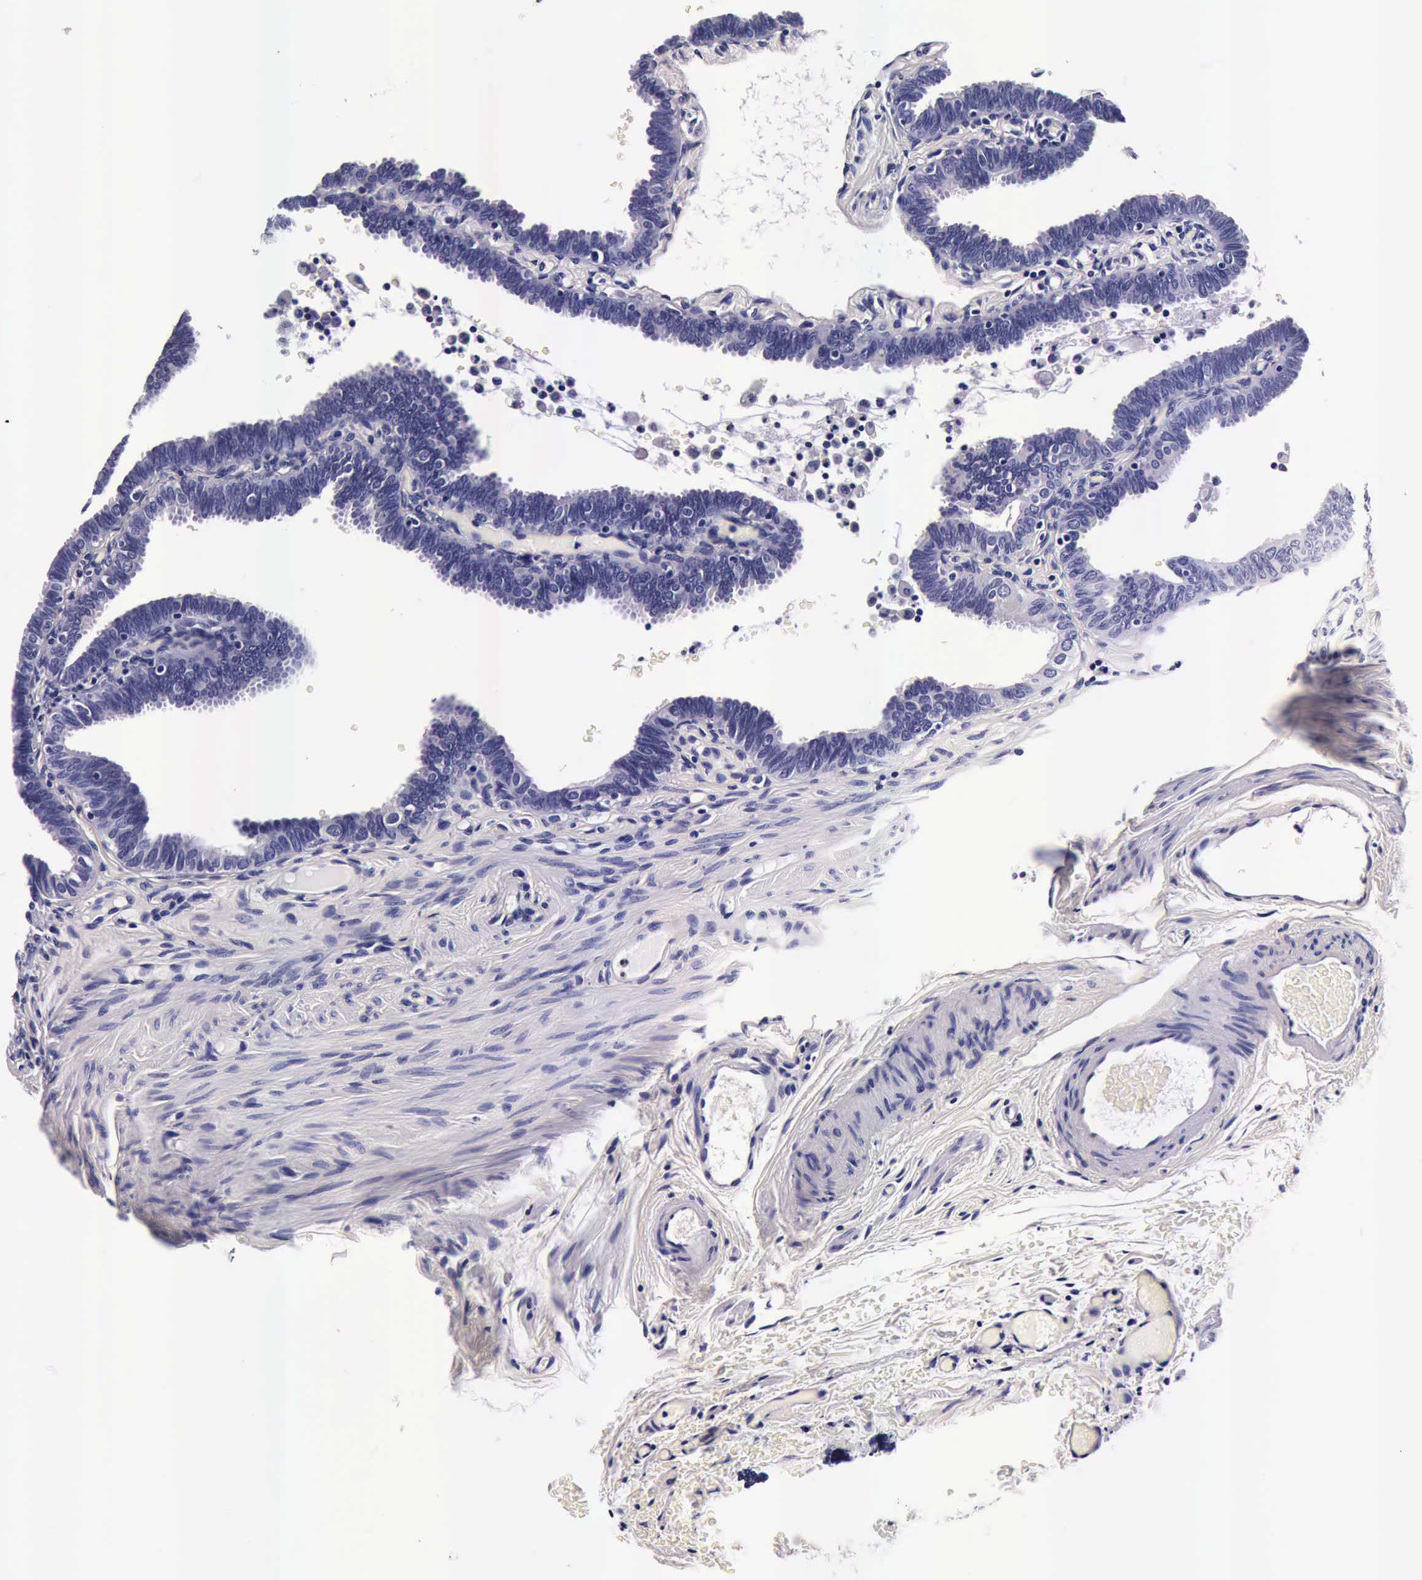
{"staining": {"intensity": "negative", "quantity": "none", "location": "none"}, "tissue": "fallopian tube", "cell_type": "Glandular cells", "image_type": "normal", "snomed": [{"axis": "morphology", "description": "Normal tissue, NOS"}, {"axis": "topography", "description": "Fallopian tube"}], "caption": "IHC histopathology image of benign human fallopian tube stained for a protein (brown), which exhibits no staining in glandular cells. The staining is performed using DAB brown chromogen with nuclei counter-stained in using hematoxylin.", "gene": "IAPP", "patient": {"sex": "female", "age": 51}}